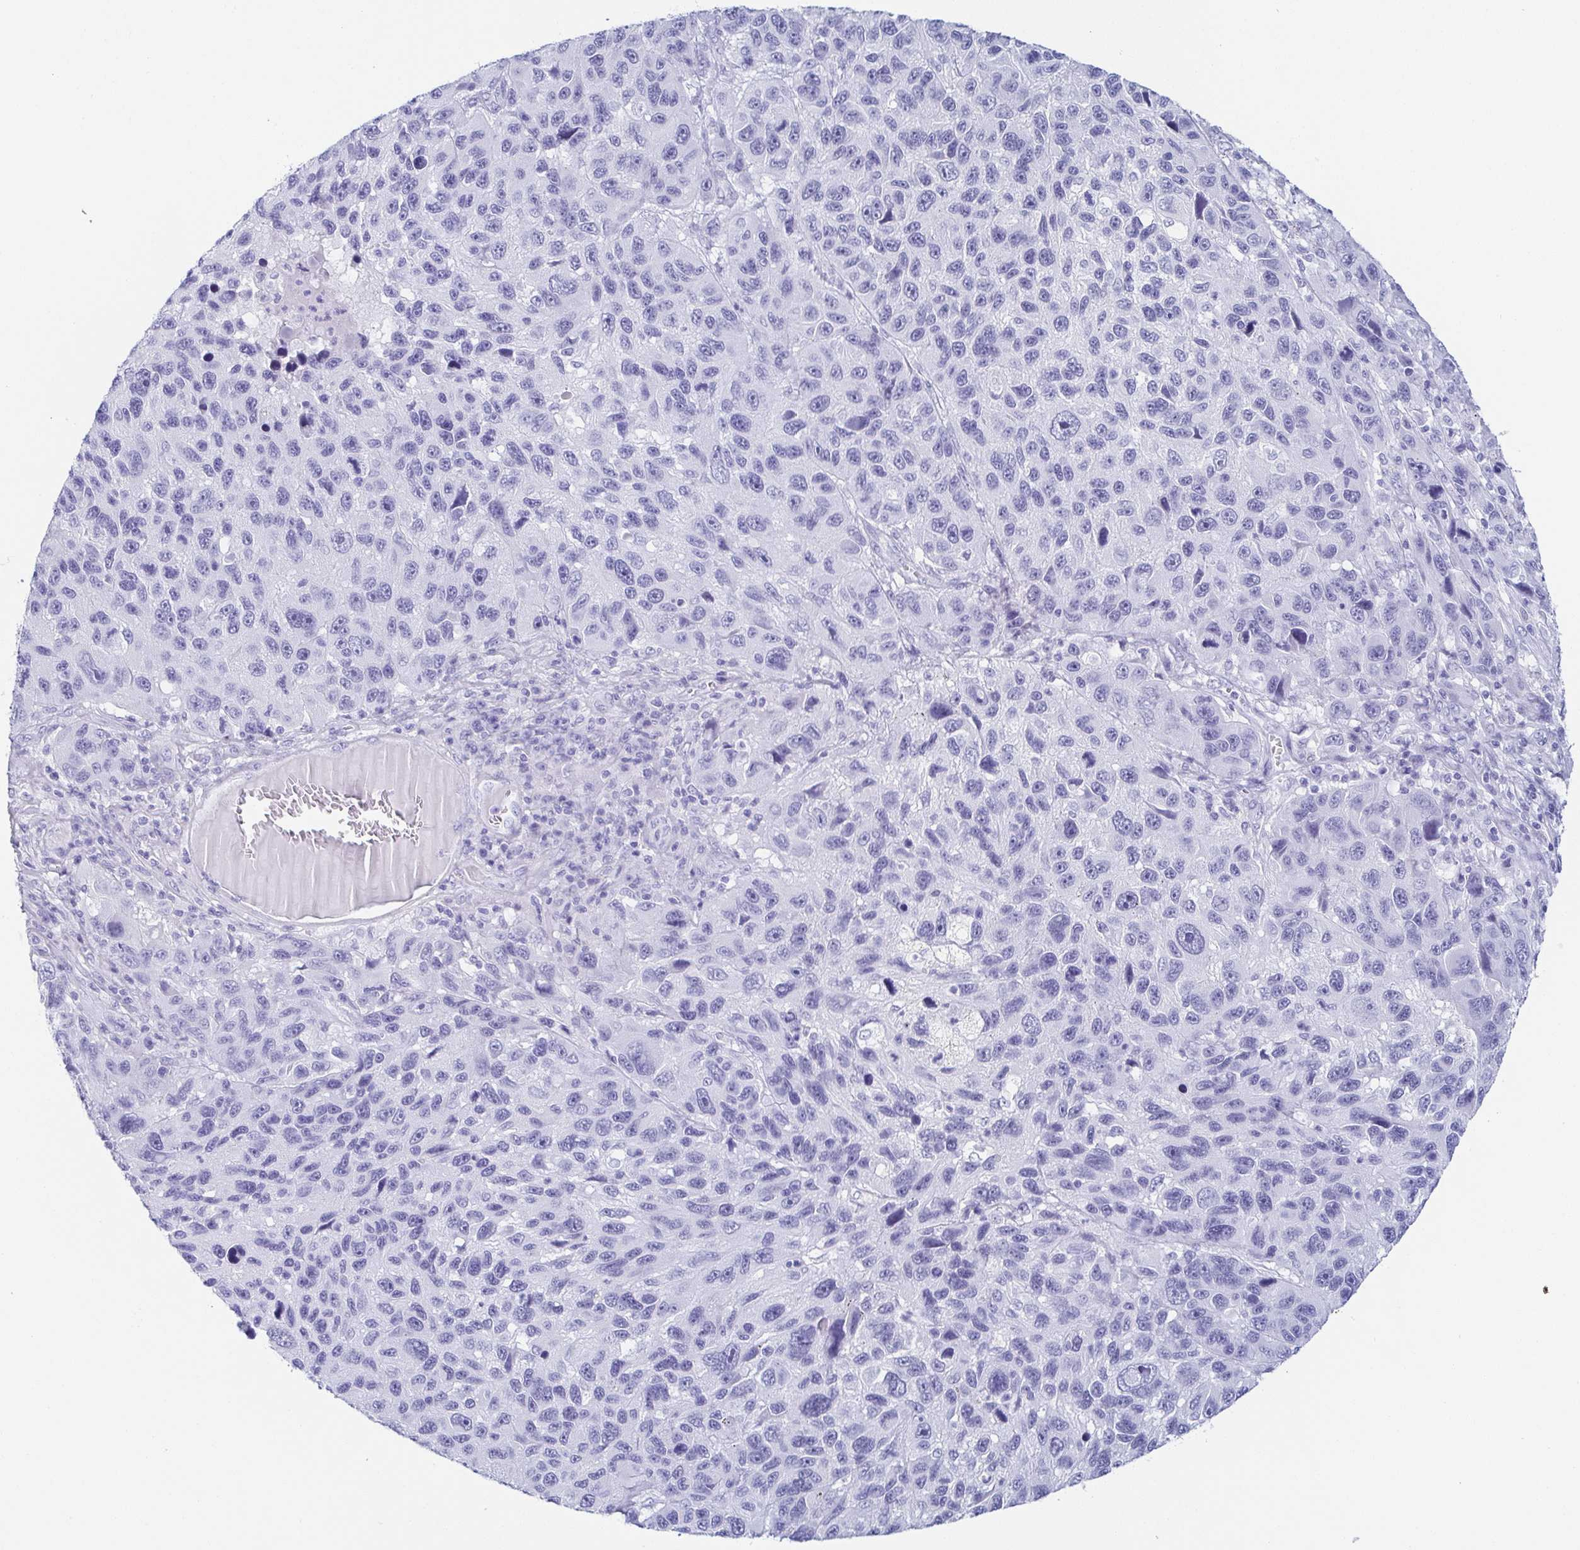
{"staining": {"intensity": "negative", "quantity": "none", "location": "none"}, "tissue": "melanoma", "cell_type": "Tumor cells", "image_type": "cancer", "snomed": [{"axis": "morphology", "description": "Malignant melanoma, NOS"}, {"axis": "topography", "description": "Skin"}], "caption": "Image shows no significant protein staining in tumor cells of melanoma.", "gene": "ZG16B", "patient": {"sex": "male", "age": 53}}